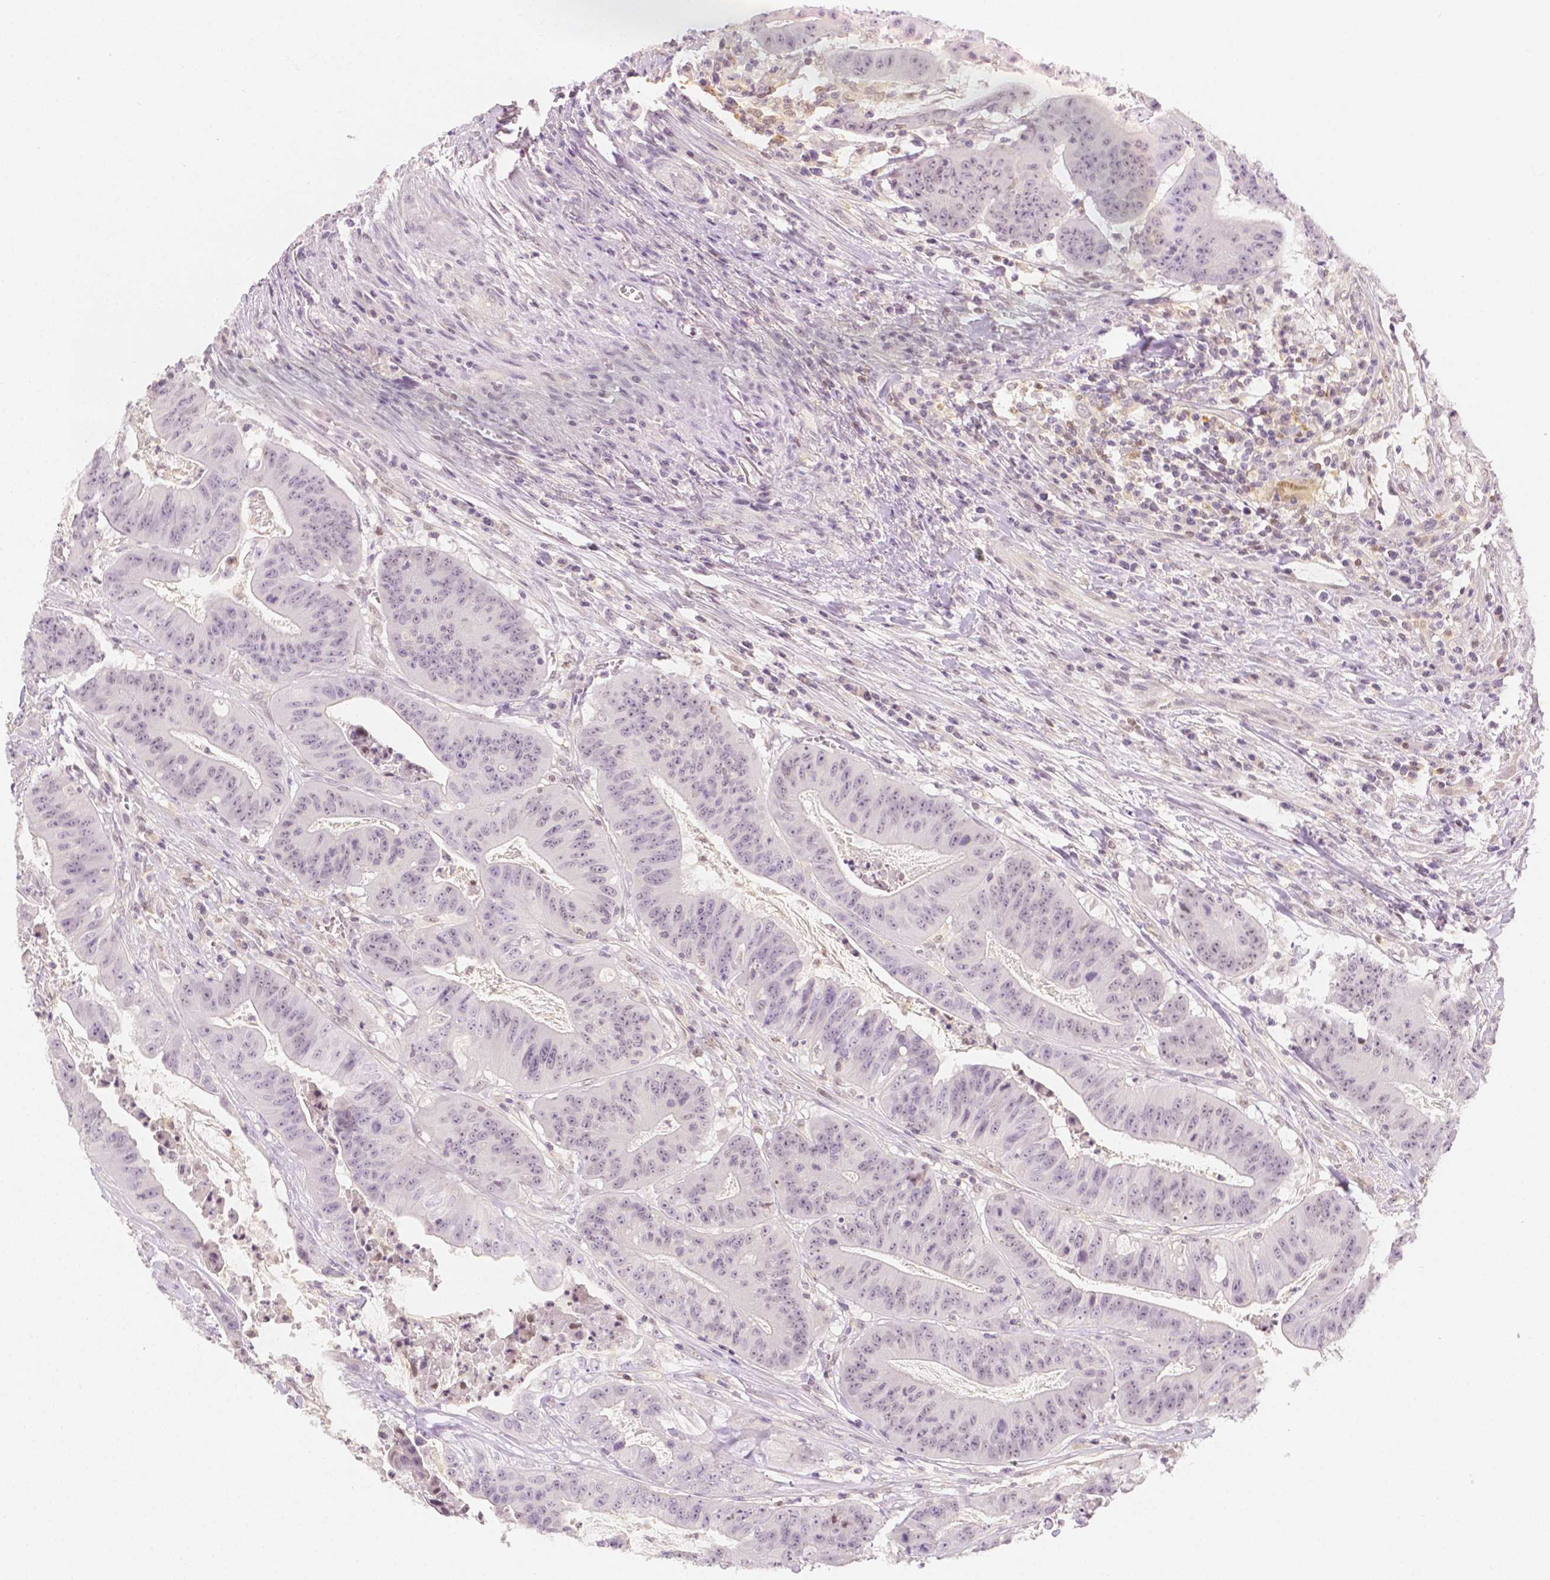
{"staining": {"intensity": "negative", "quantity": "none", "location": "none"}, "tissue": "colorectal cancer", "cell_type": "Tumor cells", "image_type": "cancer", "snomed": [{"axis": "morphology", "description": "Adenocarcinoma, NOS"}, {"axis": "topography", "description": "Colon"}], "caption": "A photomicrograph of human colorectal adenocarcinoma is negative for staining in tumor cells.", "gene": "SGTB", "patient": {"sex": "male", "age": 33}}